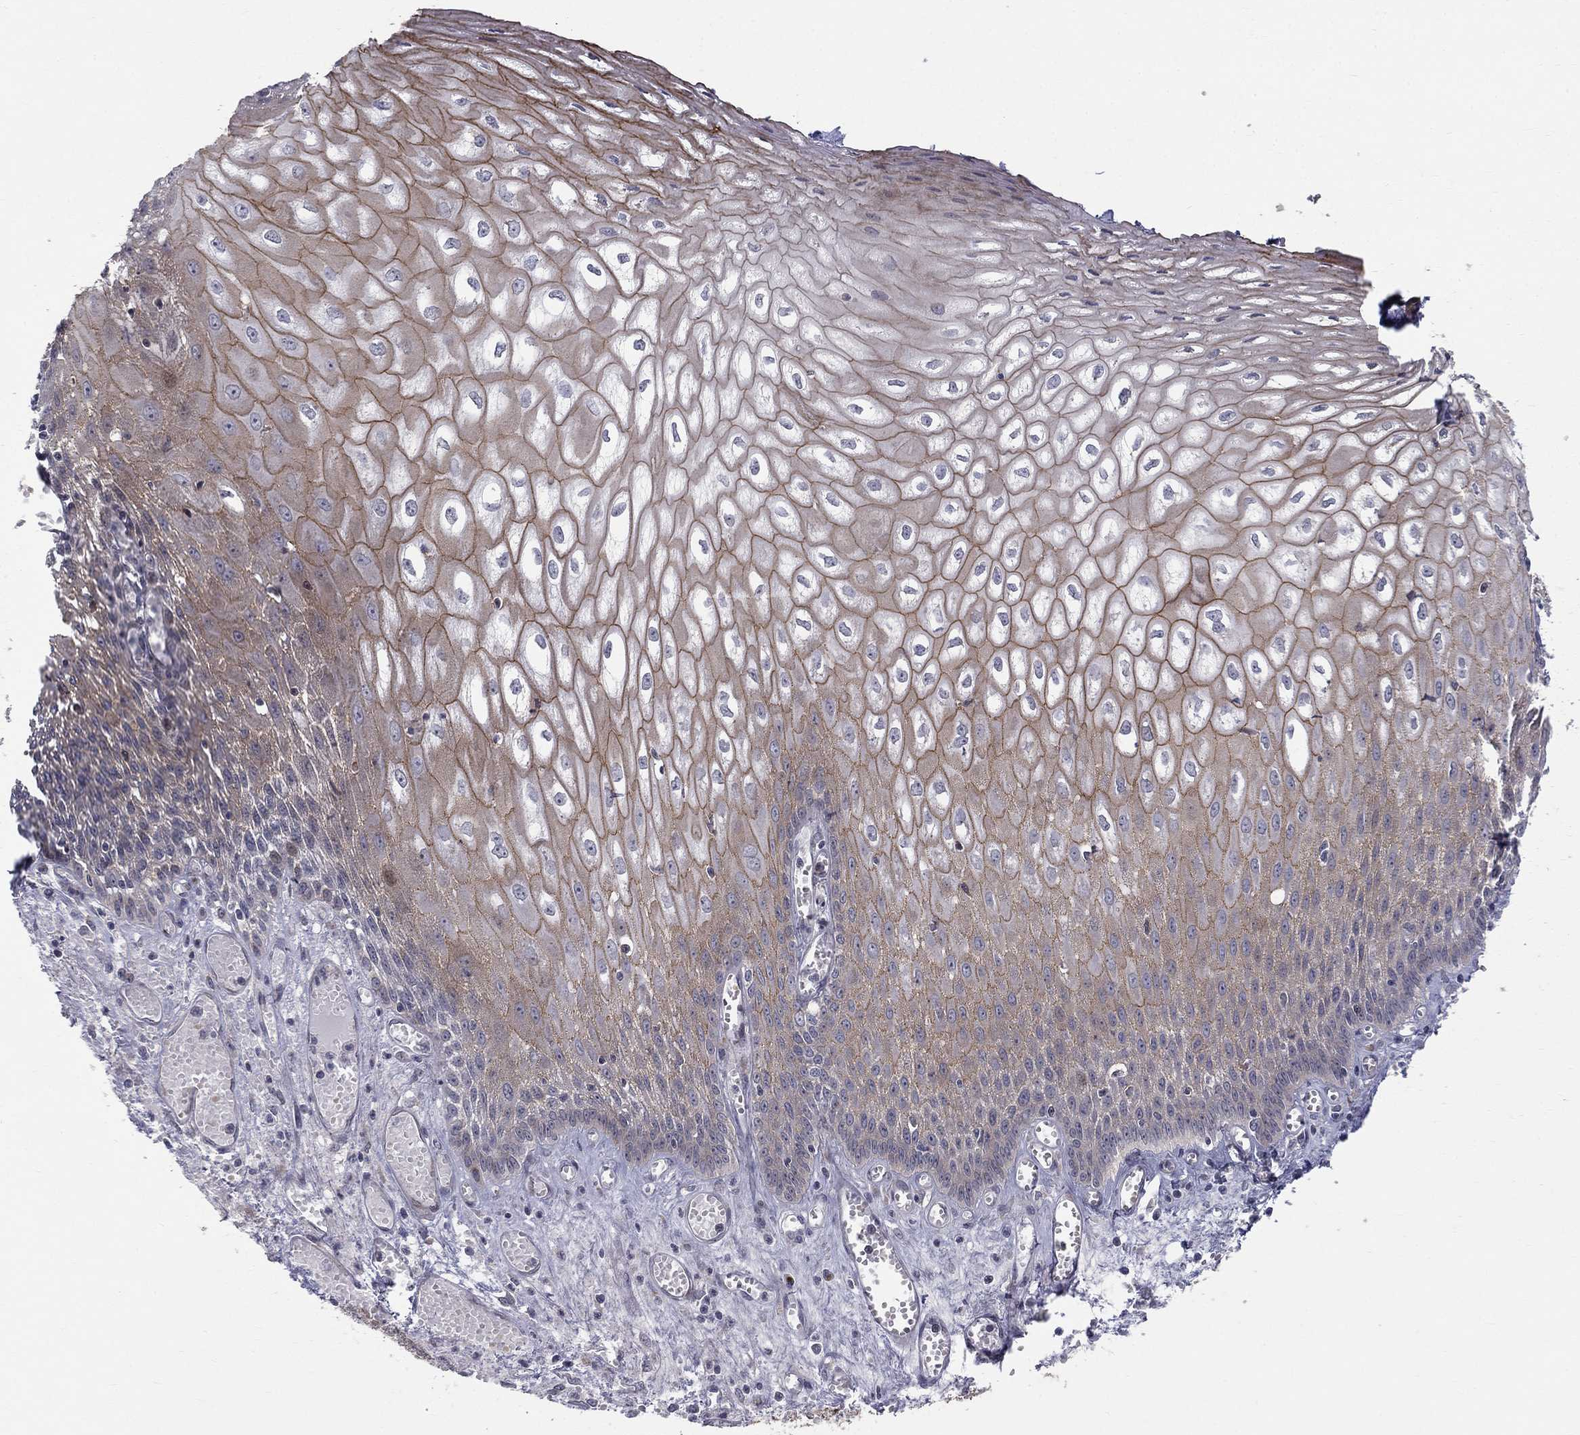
{"staining": {"intensity": "moderate", "quantity": ">75%", "location": "cytoplasmic/membranous"}, "tissue": "esophagus", "cell_type": "Squamous epithelial cells", "image_type": "normal", "snomed": [{"axis": "morphology", "description": "Normal tissue, NOS"}, {"axis": "topography", "description": "Esophagus"}], "caption": "Protein staining reveals moderate cytoplasmic/membranous expression in approximately >75% of squamous epithelial cells in normal esophagus.", "gene": "WDR19", "patient": {"sex": "male", "age": 58}}